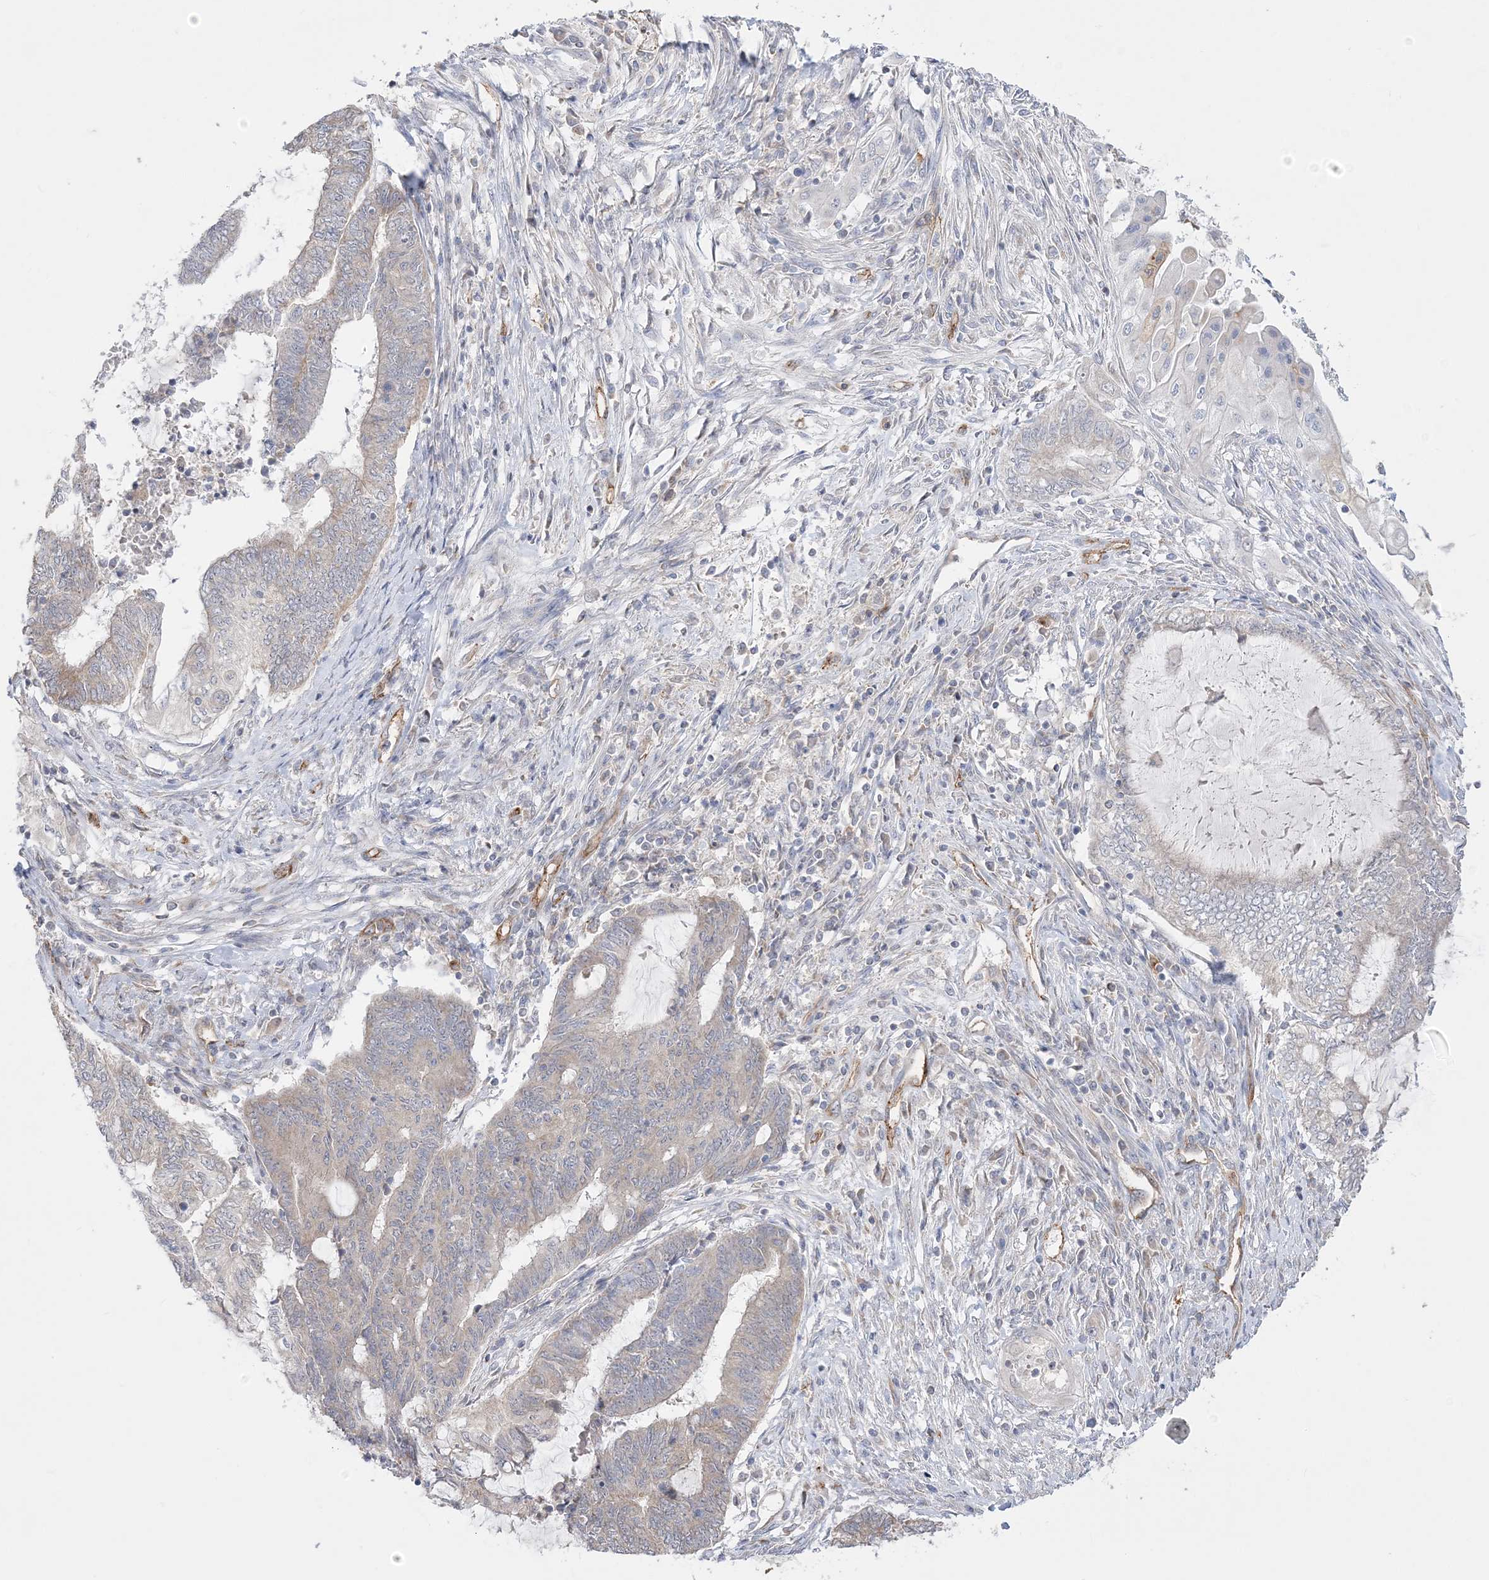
{"staining": {"intensity": "negative", "quantity": "none", "location": "none"}, "tissue": "endometrial cancer", "cell_type": "Tumor cells", "image_type": "cancer", "snomed": [{"axis": "morphology", "description": "Adenocarcinoma, NOS"}, {"axis": "topography", "description": "Uterus"}, {"axis": "topography", "description": "Endometrium"}], "caption": "The photomicrograph shows no significant staining in tumor cells of endometrial adenocarcinoma.", "gene": "FARSB", "patient": {"sex": "female", "age": 70}}